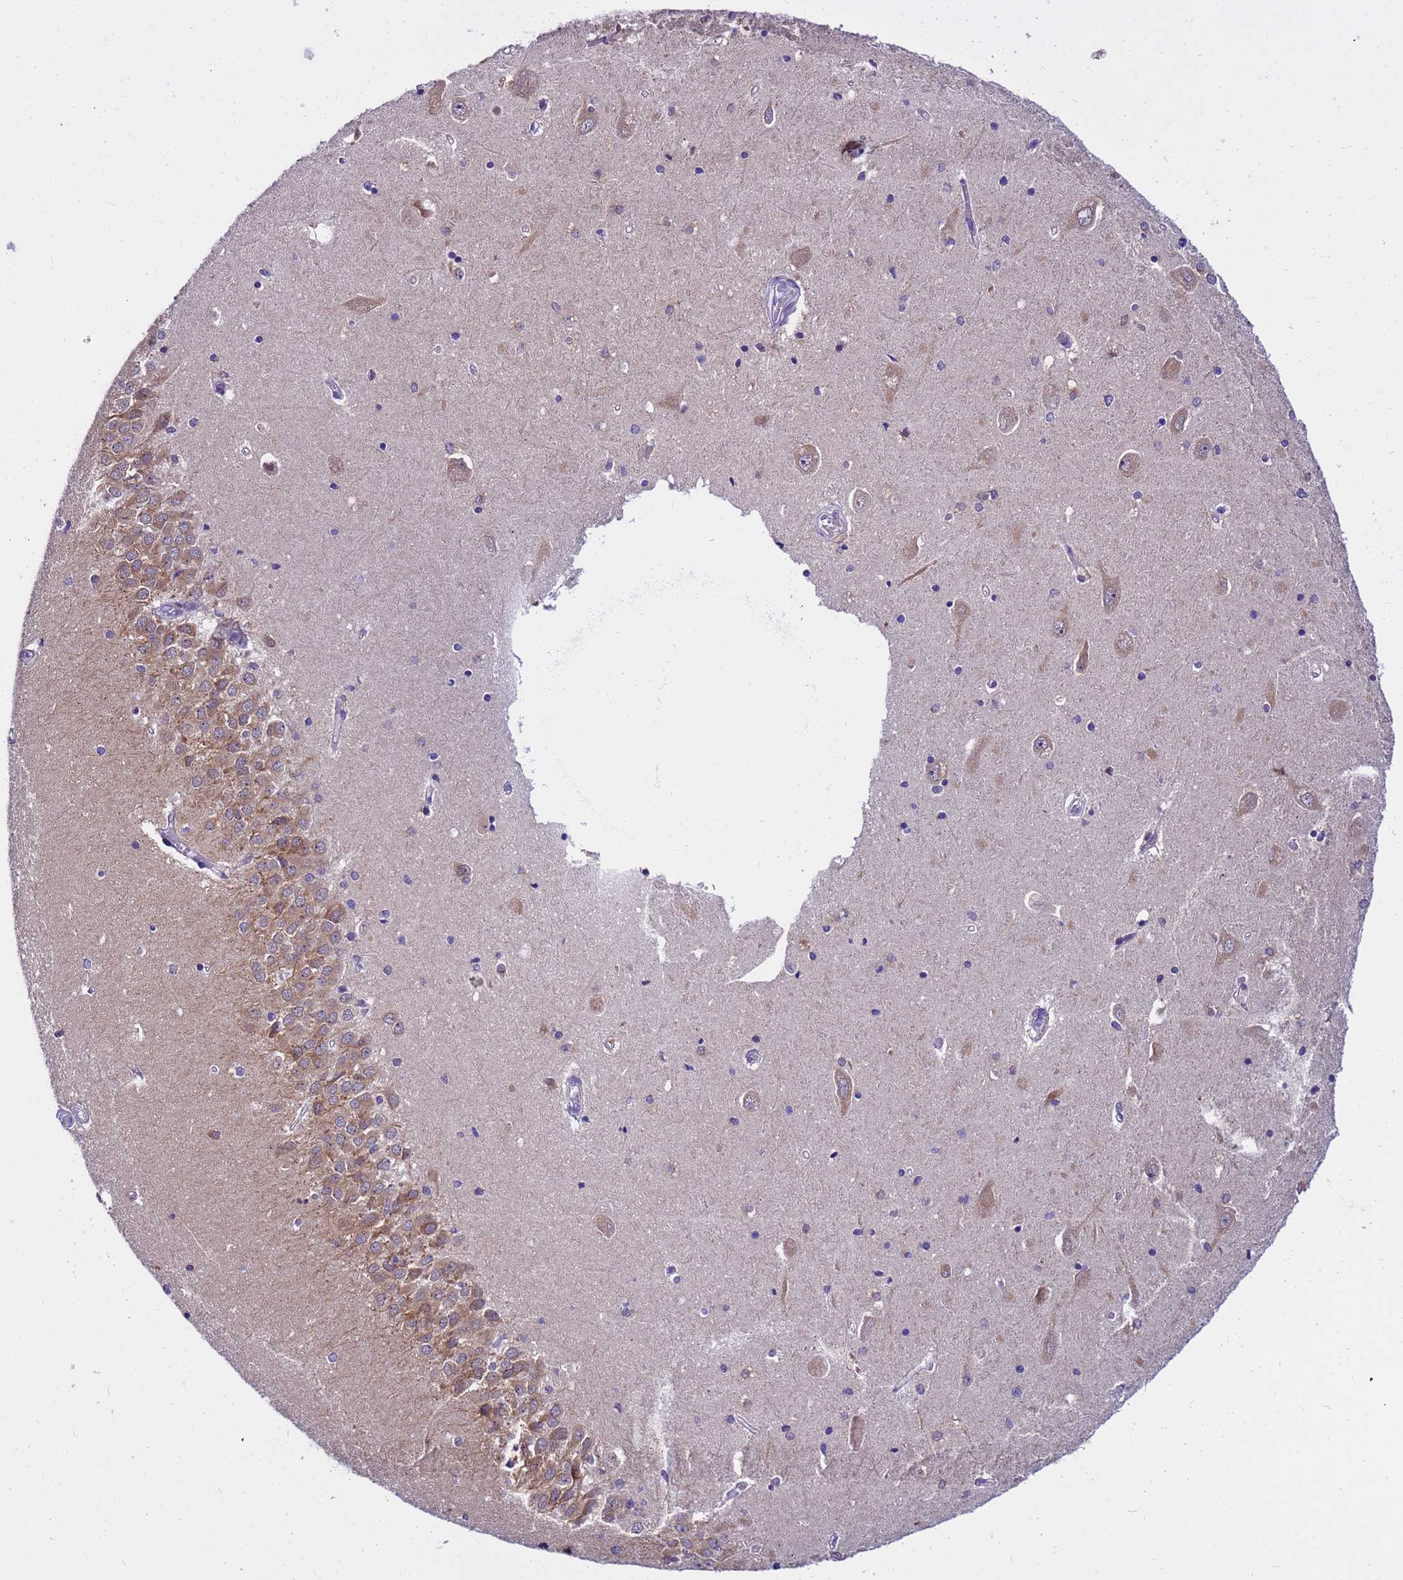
{"staining": {"intensity": "moderate", "quantity": "<25%", "location": "cytoplasmic/membranous"}, "tissue": "hippocampus", "cell_type": "Glial cells", "image_type": "normal", "snomed": [{"axis": "morphology", "description": "Normal tissue, NOS"}, {"axis": "topography", "description": "Hippocampus"}], "caption": "The image demonstrates immunohistochemical staining of benign hippocampus. There is moderate cytoplasmic/membranous staining is present in about <25% of glial cells.", "gene": "GET3", "patient": {"sex": "male", "age": 45}}